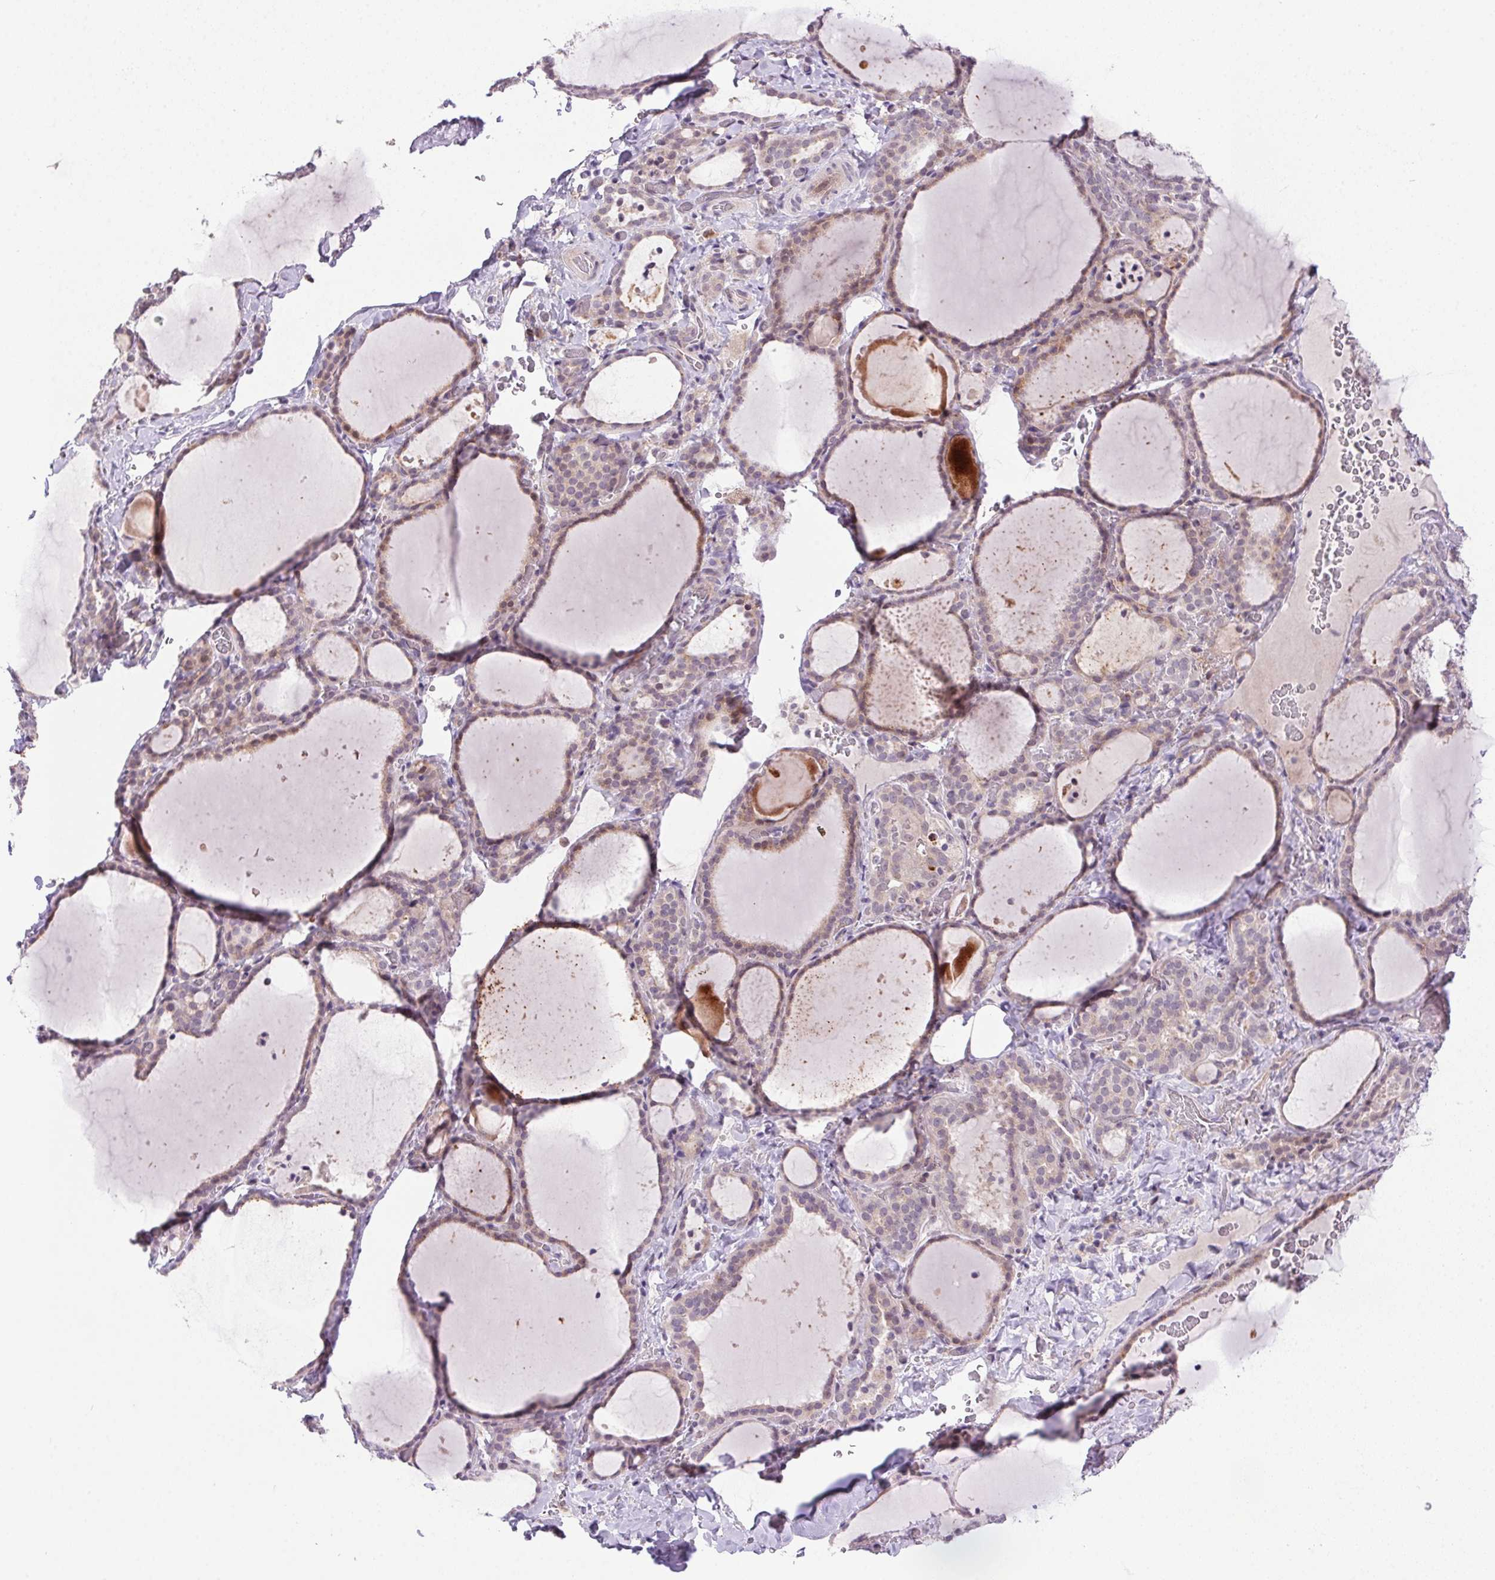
{"staining": {"intensity": "weak", "quantity": "<25%", "location": "cytoplasmic/membranous,nuclear"}, "tissue": "thyroid gland", "cell_type": "Glandular cells", "image_type": "normal", "snomed": [{"axis": "morphology", "description": "Normal tissue, NOS"}, {"axis": "topography", "description": "Thyroid gland"}], "caption": "Immunohistochemistry (IHC) image of normal thyroid gland stained for a protein (brown), which reveals no expression in glandular cells.", "gene": "LRRTM1", "patient": {"sex": "female", "age": 22}}